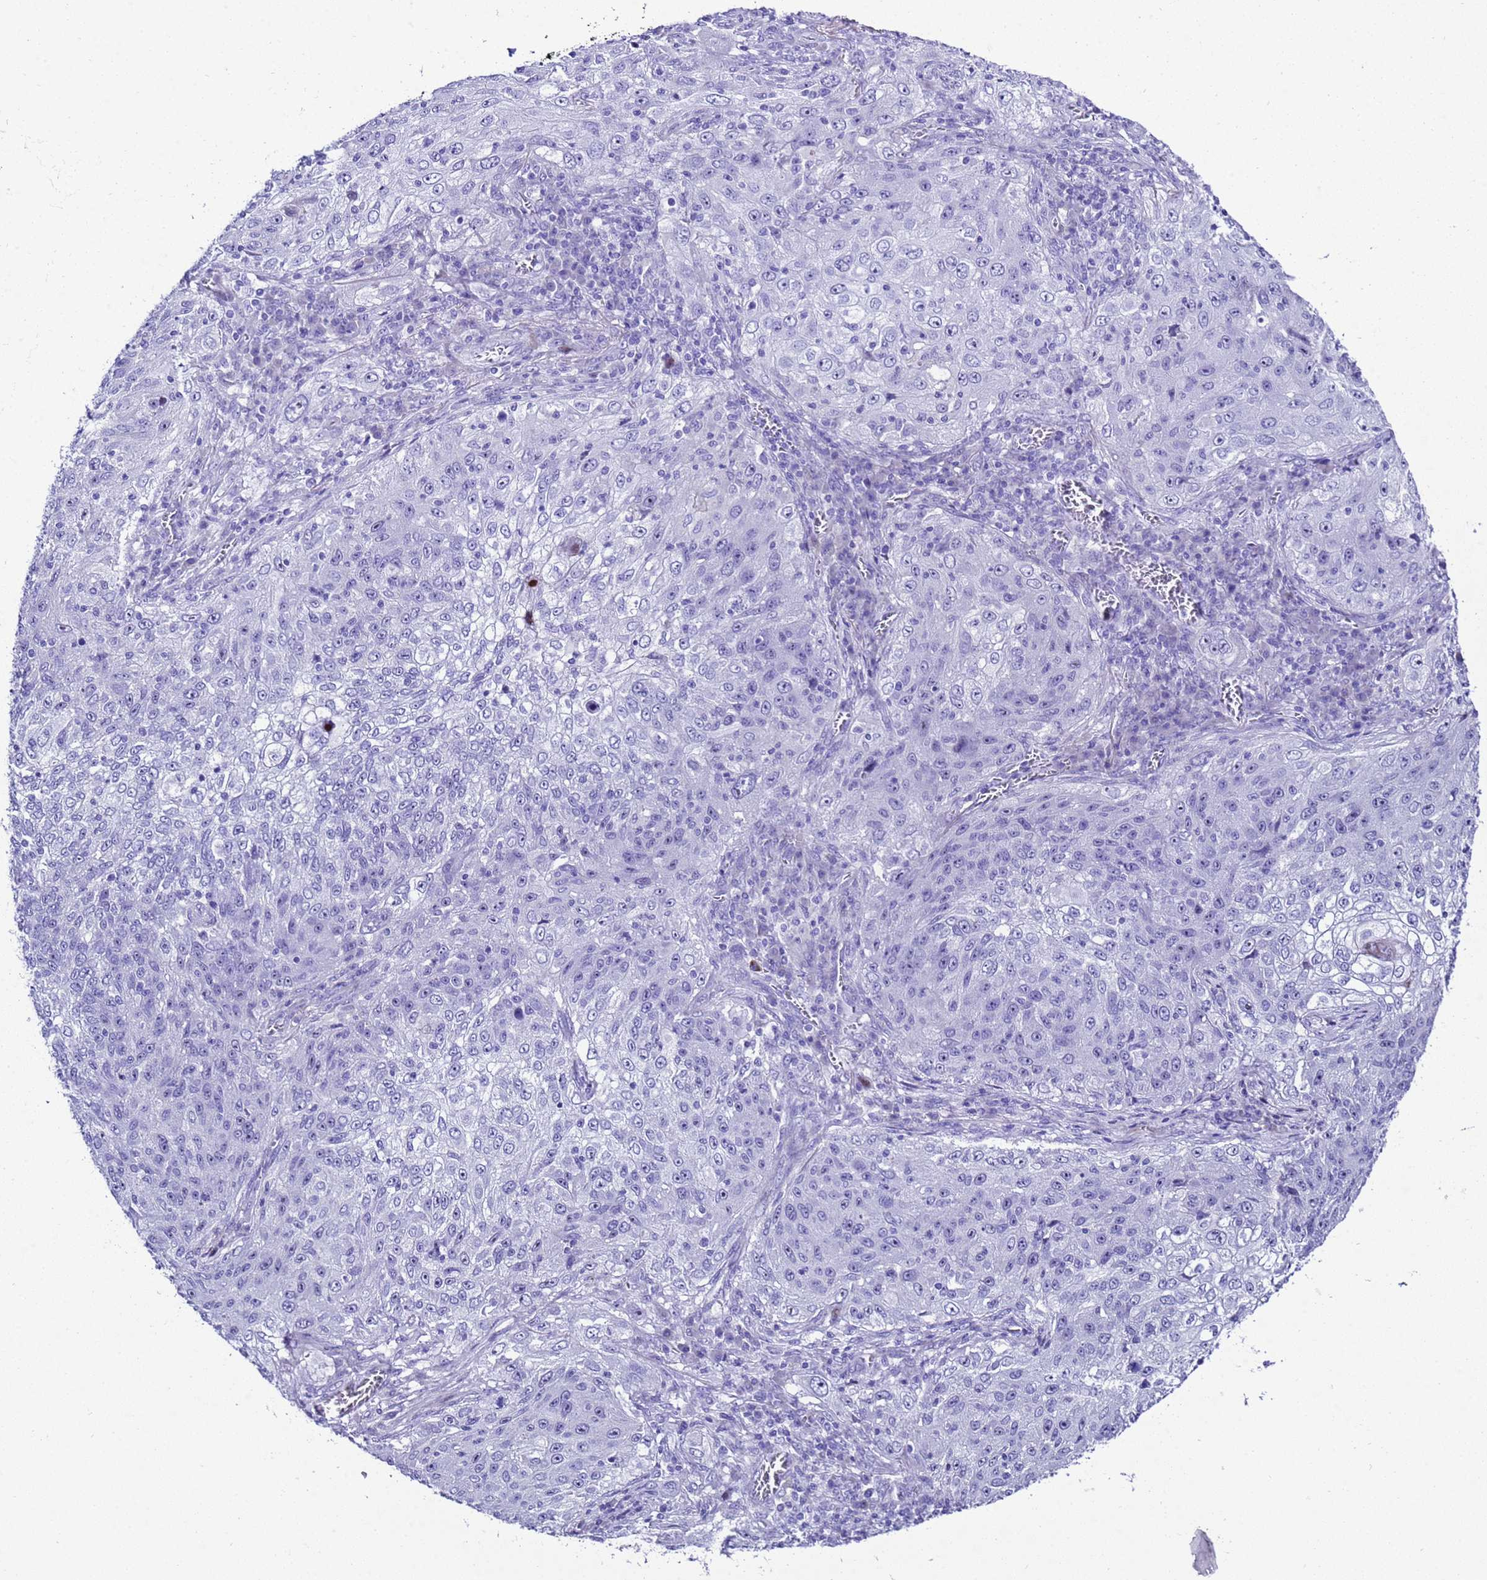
{"staining": {"intensity": "negative", "quantity": "none", "location": "none"}, "tissue": "lung cancer", "cell_type": "Tumor cells", "image_type": "cancer", "snomed": [{"axis": "morphology", "description": "Squamous cell carcinoma, NOS"}, {"axis": "topography", "description": "Lung"}], "caption": "Immunohistochemical staining of human lung squamous cell carcinoma shows no significant positivity in tumor cells.", "gene": "UGT2B10", "patient": {"sex": "female", "age": 69}}